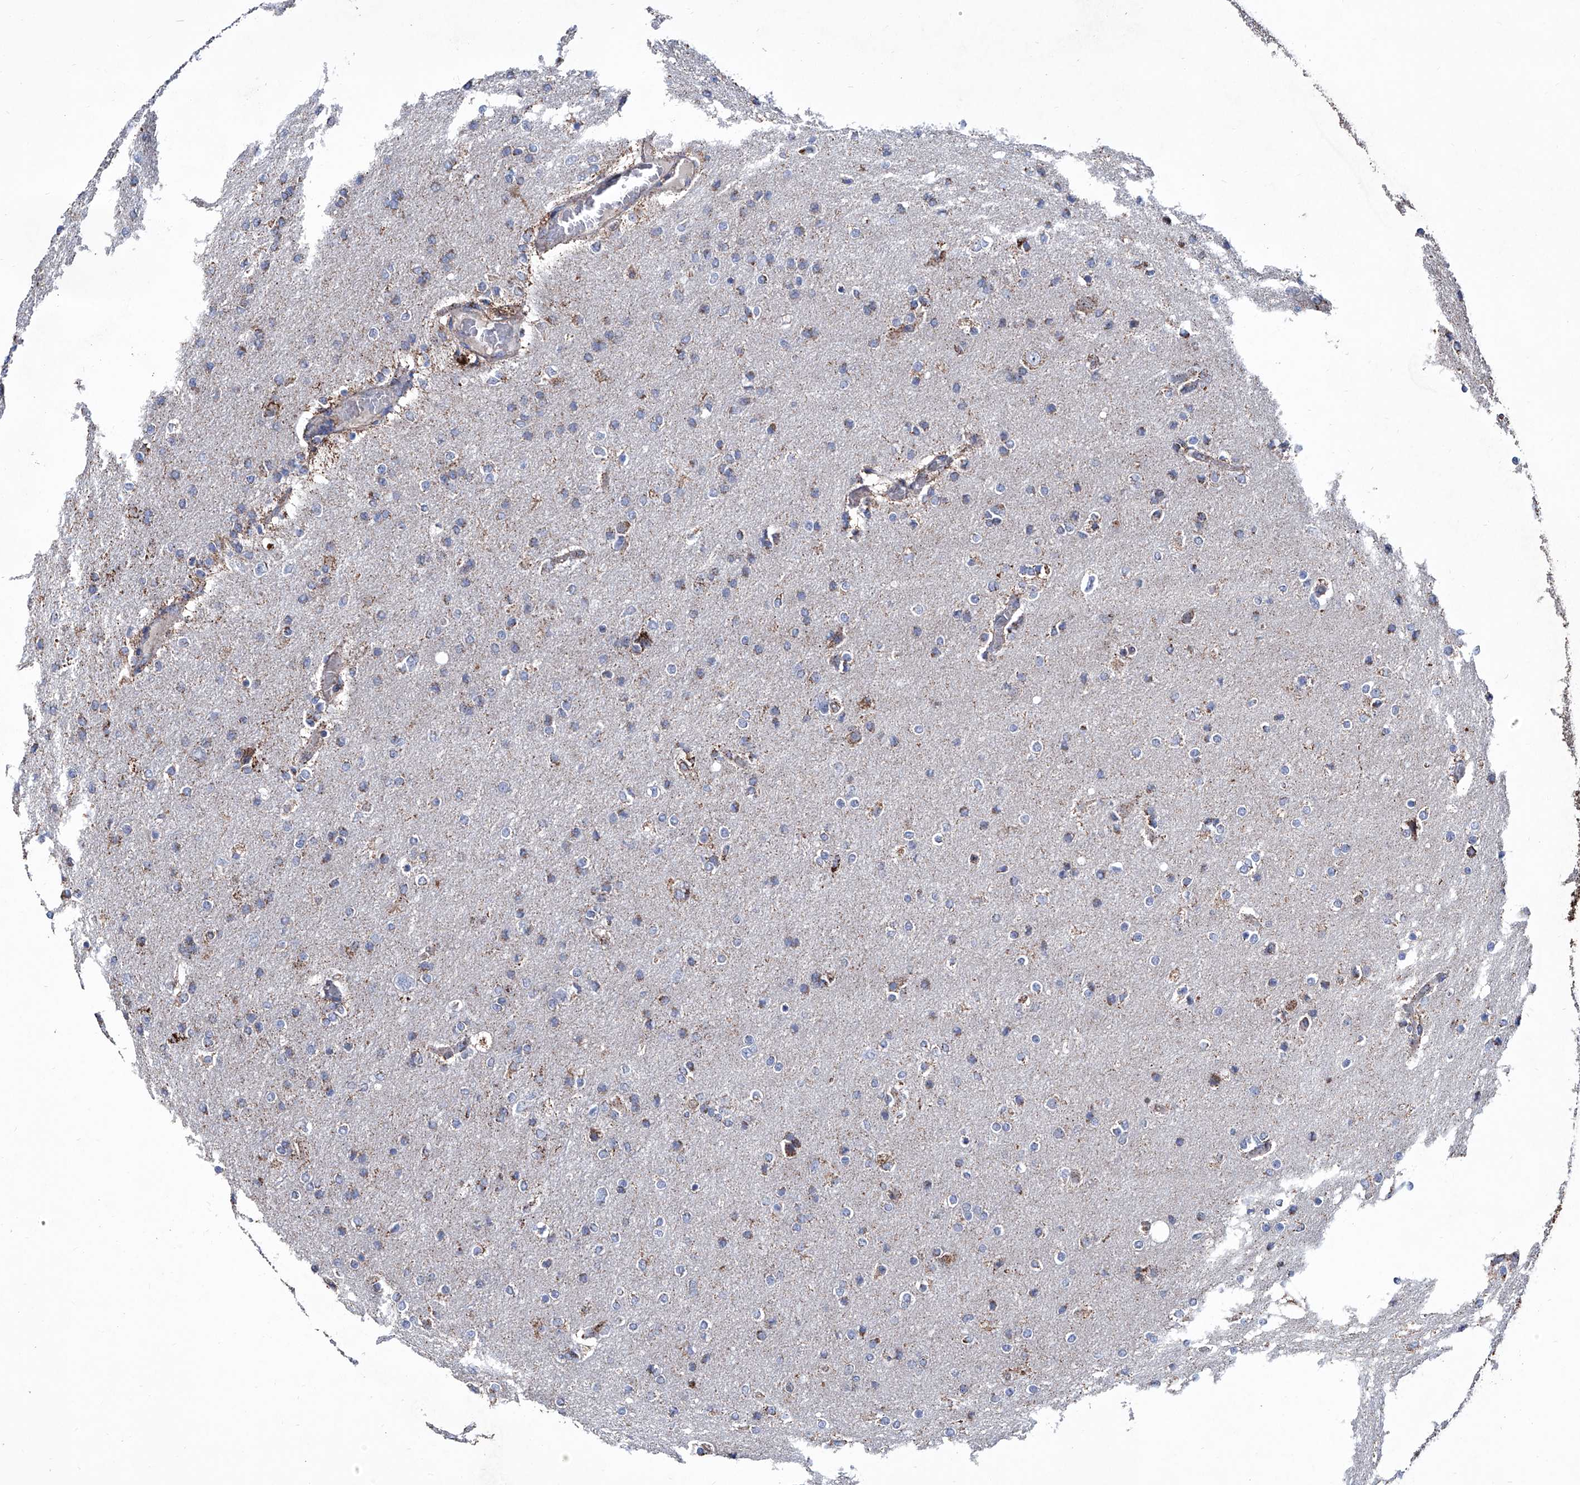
{"staining": {"intensity": "weak", "quantity": "25%-75%", "location": "cytoplasmic/membranous"}, "tissue": "glioma", "cell_type": "Tumor cells", "image_type": "cancer", "snomed": [{"axis": "morphology", "description": "Glioma, malignant, High grade"}, {"axis": "topography", "description": "Cerebral cortex"}], "caption": "IHC (DAB (3,3'-diaminobenzidine)) staining of human malignant glioma (high-grade) demonstrates weak cytoplasmic/membranous protein expression in about 25%-75% of tumor cells. The protein is shown in brown color, while the nuclei are stained blue.", "gene": "NHS", "patient": {"sex": "female", "age": 36}}